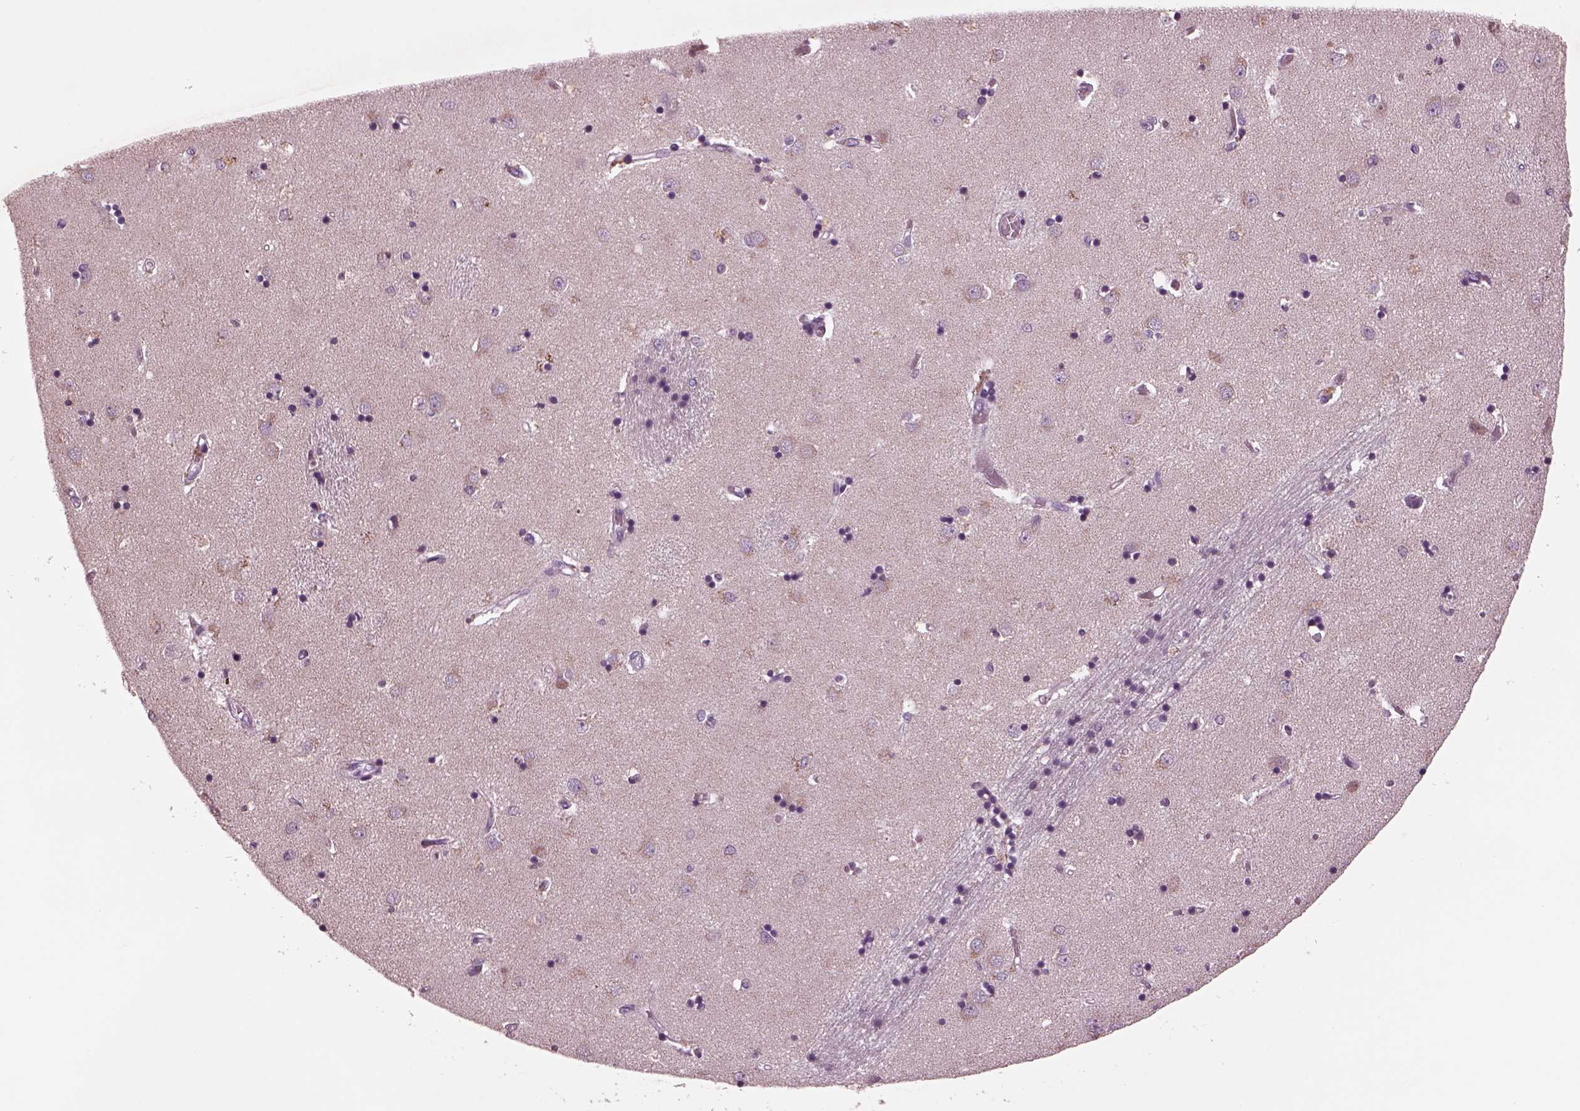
{"staining": {"intensity": "negative", "quantity": "none", "location": "none"}, "tissue": "caudate", "cell_type": "Glial cells", "image_type": "normal", "snomed": [{"axis": "morphology", "description": "Normal tissue, NOS"}, {"axis": "topography", "description": "Lateral ventricle wall"}], "caption": "IHC of normal human caudate reveals no expression in glial cells.", "gene": "AP4M1", "patient": {"sex": "male", "age": 54}}